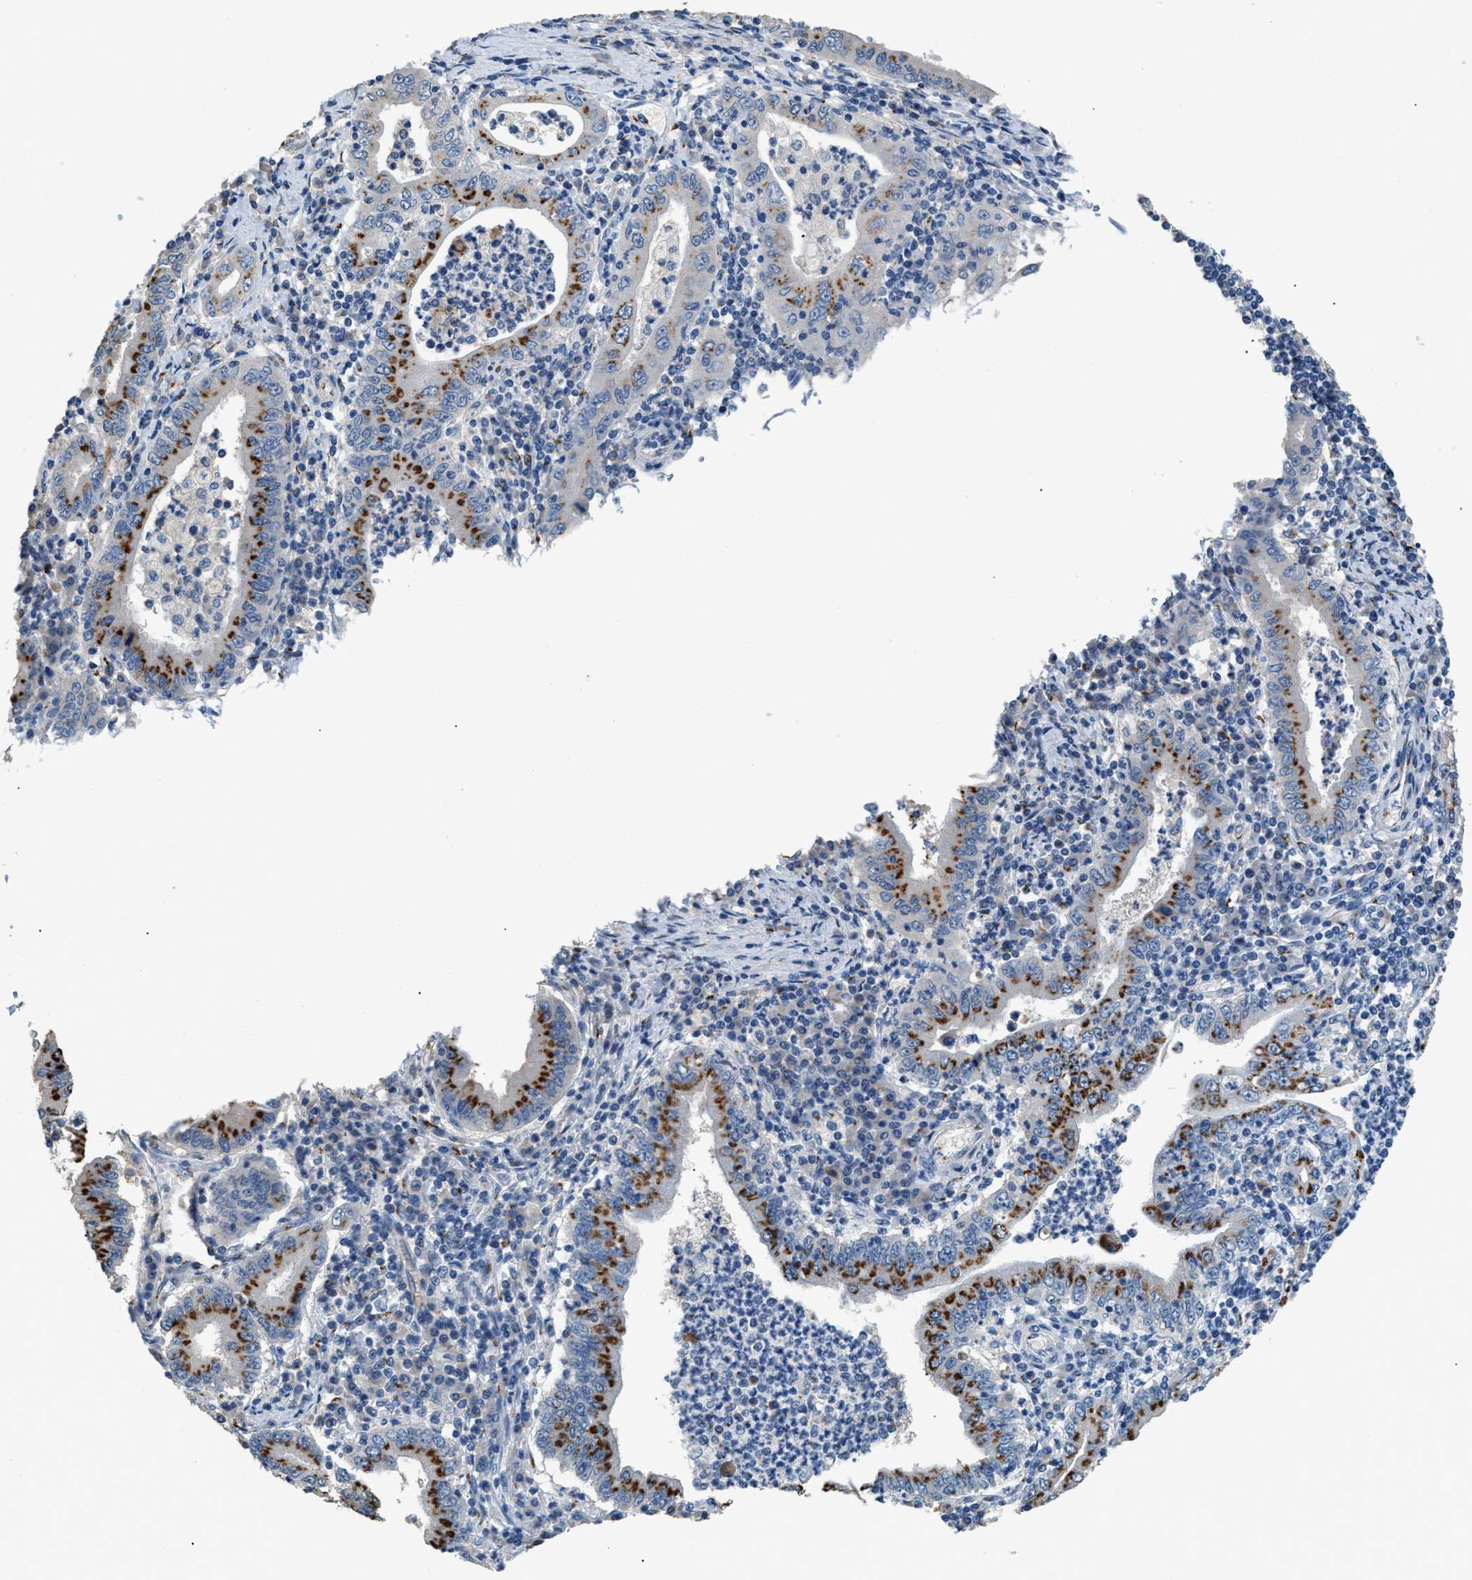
{"staining": {"intensity": "strong", "quantity": ">75%", "location": "cytoplasmic/membranous"}, "tissue": "stomach cancer", "cell_type": "Tumor cells", "image_type": "cancer", "snomed": [{"axis": "morphology", "description": "Normal tissue, NOS"}, {"axis": "morphology", "description": "Adenocarcinoma, NOS"}, {"axis": "topography", "description": "Esophagus"}, {"axis": "topography", "description": "Stomach, upper"}, {"axis": "topography", "description": "Peripheral nerve tissue"}], "caption": "A micrograph of human stomach cancer (adenocarcinoma) stained for a protein demonstrates strong cytoplasmic/membranous brown staining in tumor cells. (DAB IHC, brown staining for protein, blue staining for nuclei).", "gene": "GOLM1", "patient": {"sex": "male", "age": 62}}